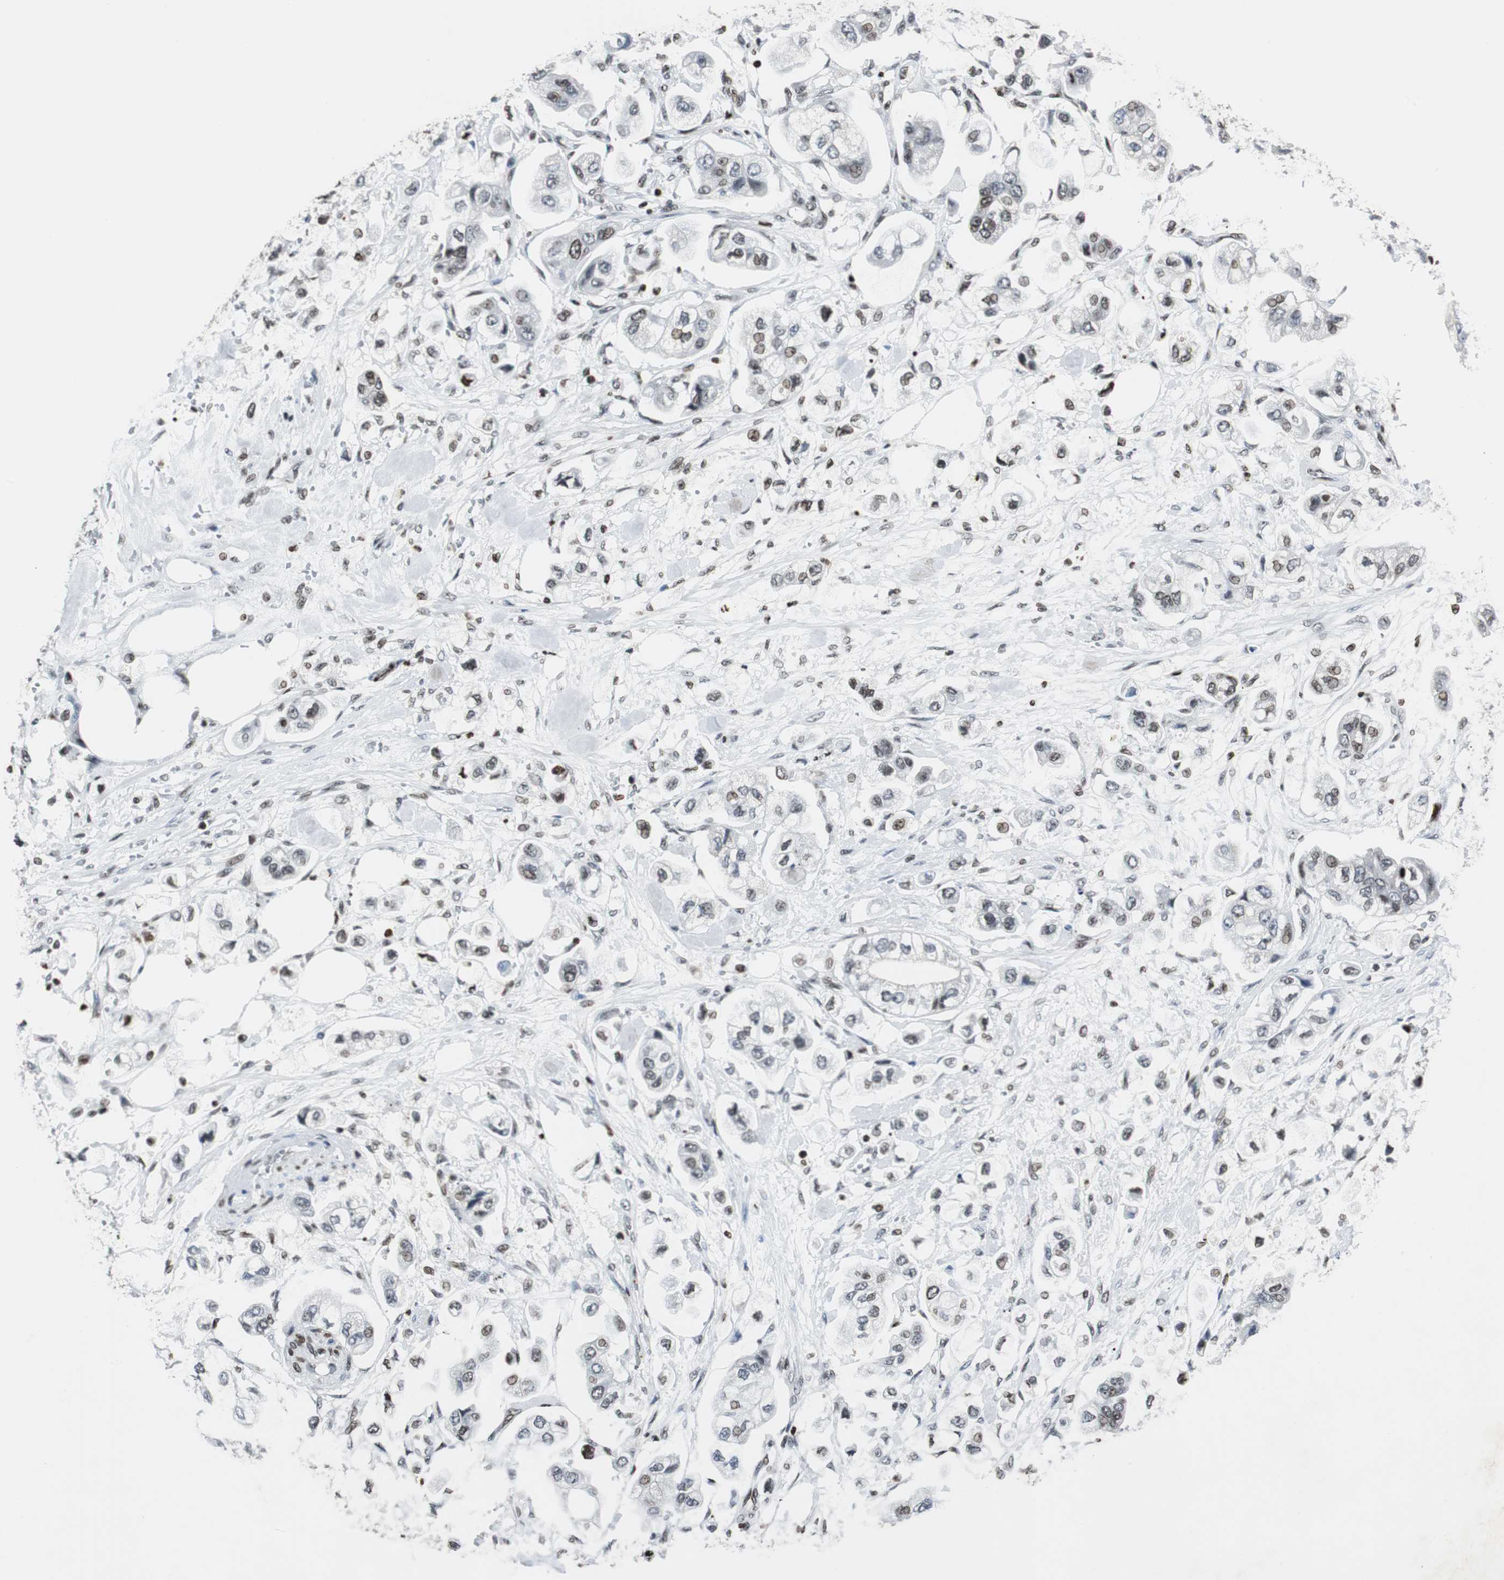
{"staining": {"intensity": "weak", "quantity": "25%-75%", "location": "nuclear"}, "tissue": "stomach cancer", "cell_type": "Tumor cells", "image_type": "cancer", "snomed": [{"axis": "morphology", "description": "Adenocarcinoma, NOS"}, {"axis": "topography", "description": "Stomach"}], "caption": "DAB immunohistochemical staining of stomach cancer demonstrates weak nuclear protein positivity in approximately 25%-75% of tumor cells.", "gene": "PAXIP1", "patient": {"sex": "male", "age": 62}}